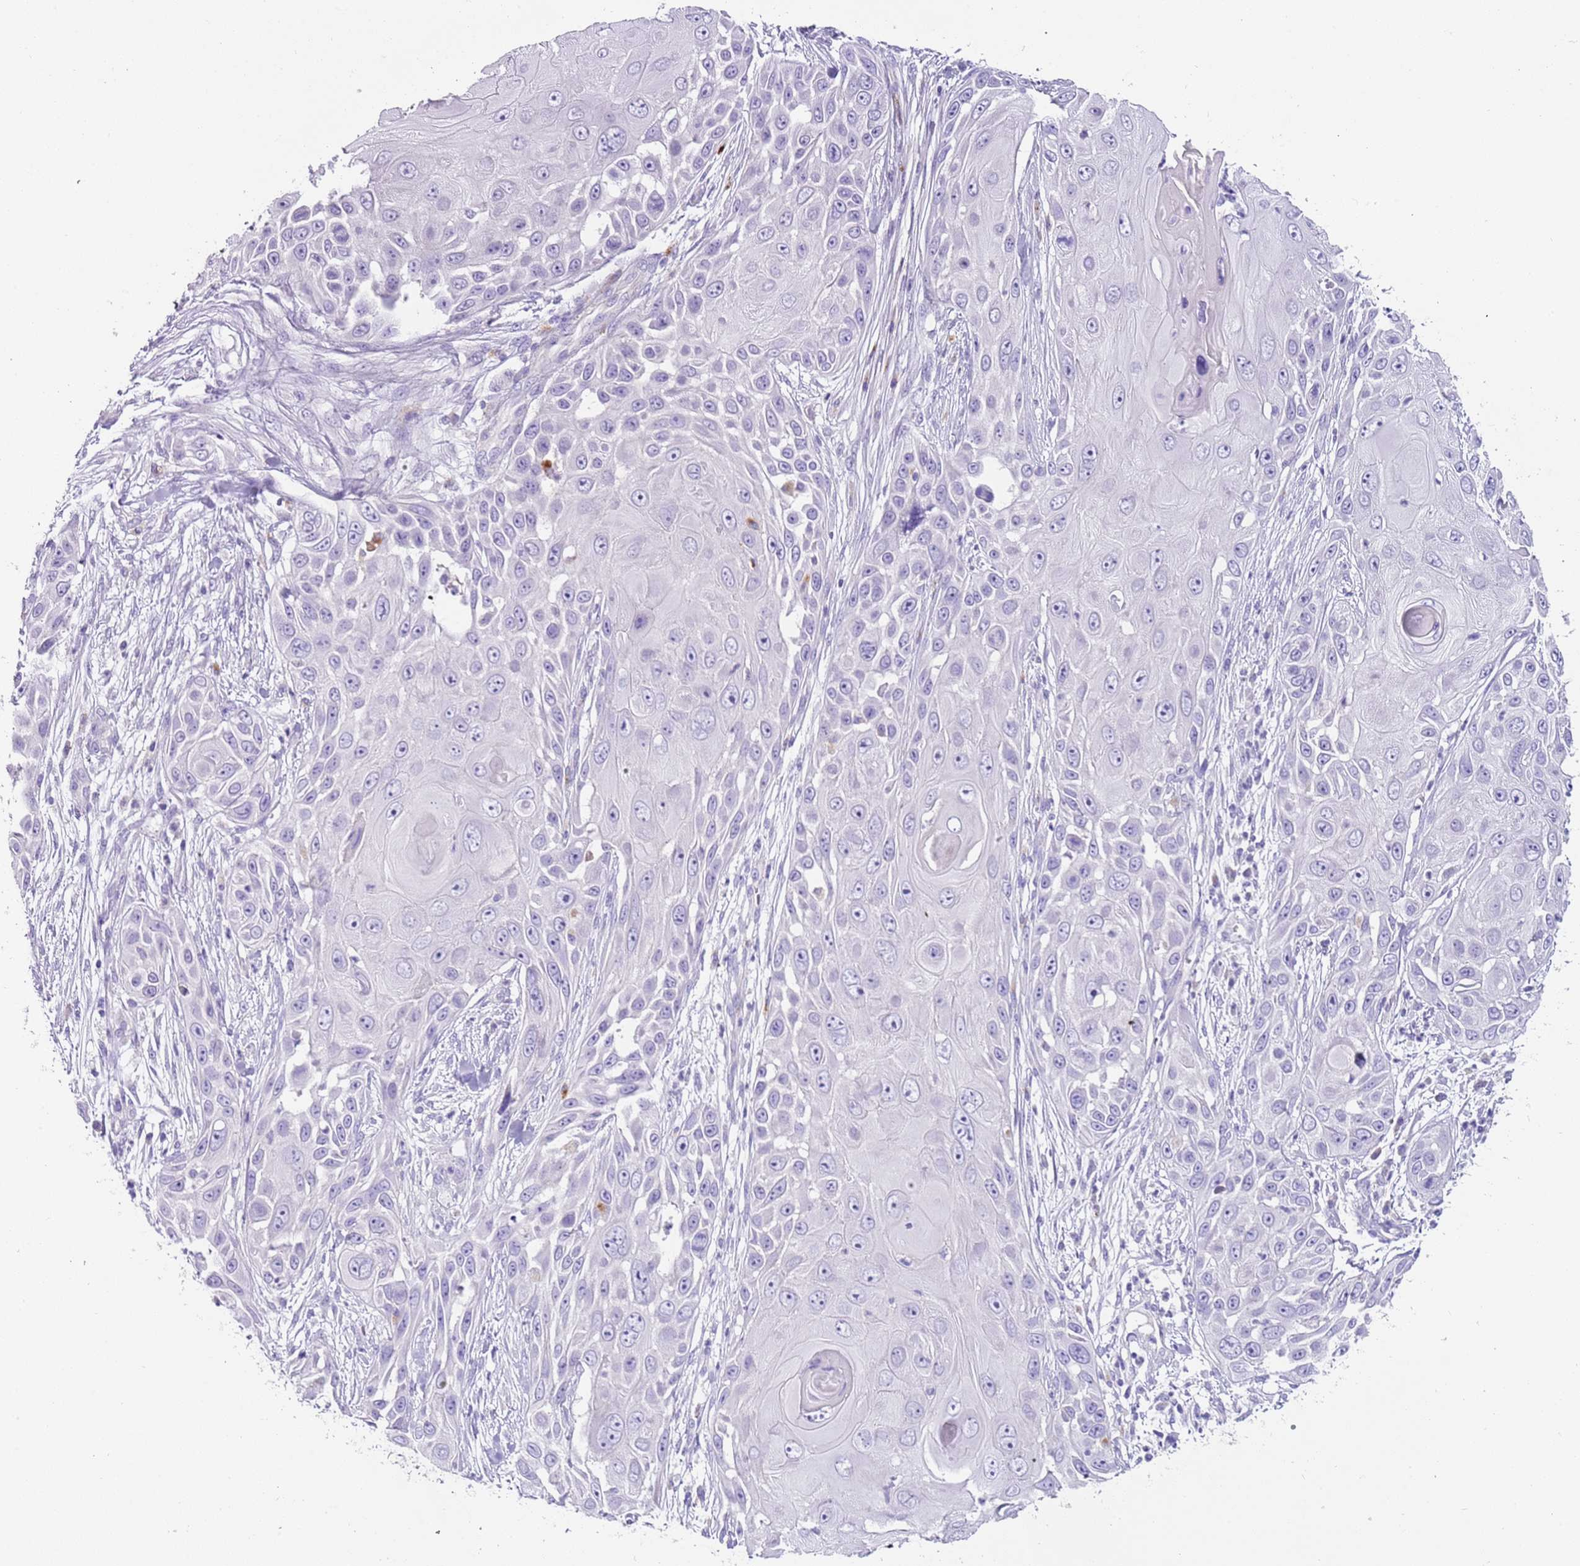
{"staining": {"intensity": "negative", "quantity": "none", "location": "none"}, "tissue": "skin cancer", "cell_type": "Tumor cells", "image_type": "cancer", "snomed": [{"axis": "morphology", "description": "Squamous cell carcinoma, NOS"}, {"axis": "topography", "description": "Skin"}], "caption": "The photomicrograph exhibits no significant staining in tumor cells of skin squamous cell carcinoma.", "gene": "LRRN3", "patient": {"sex": "female", "age": 44}}